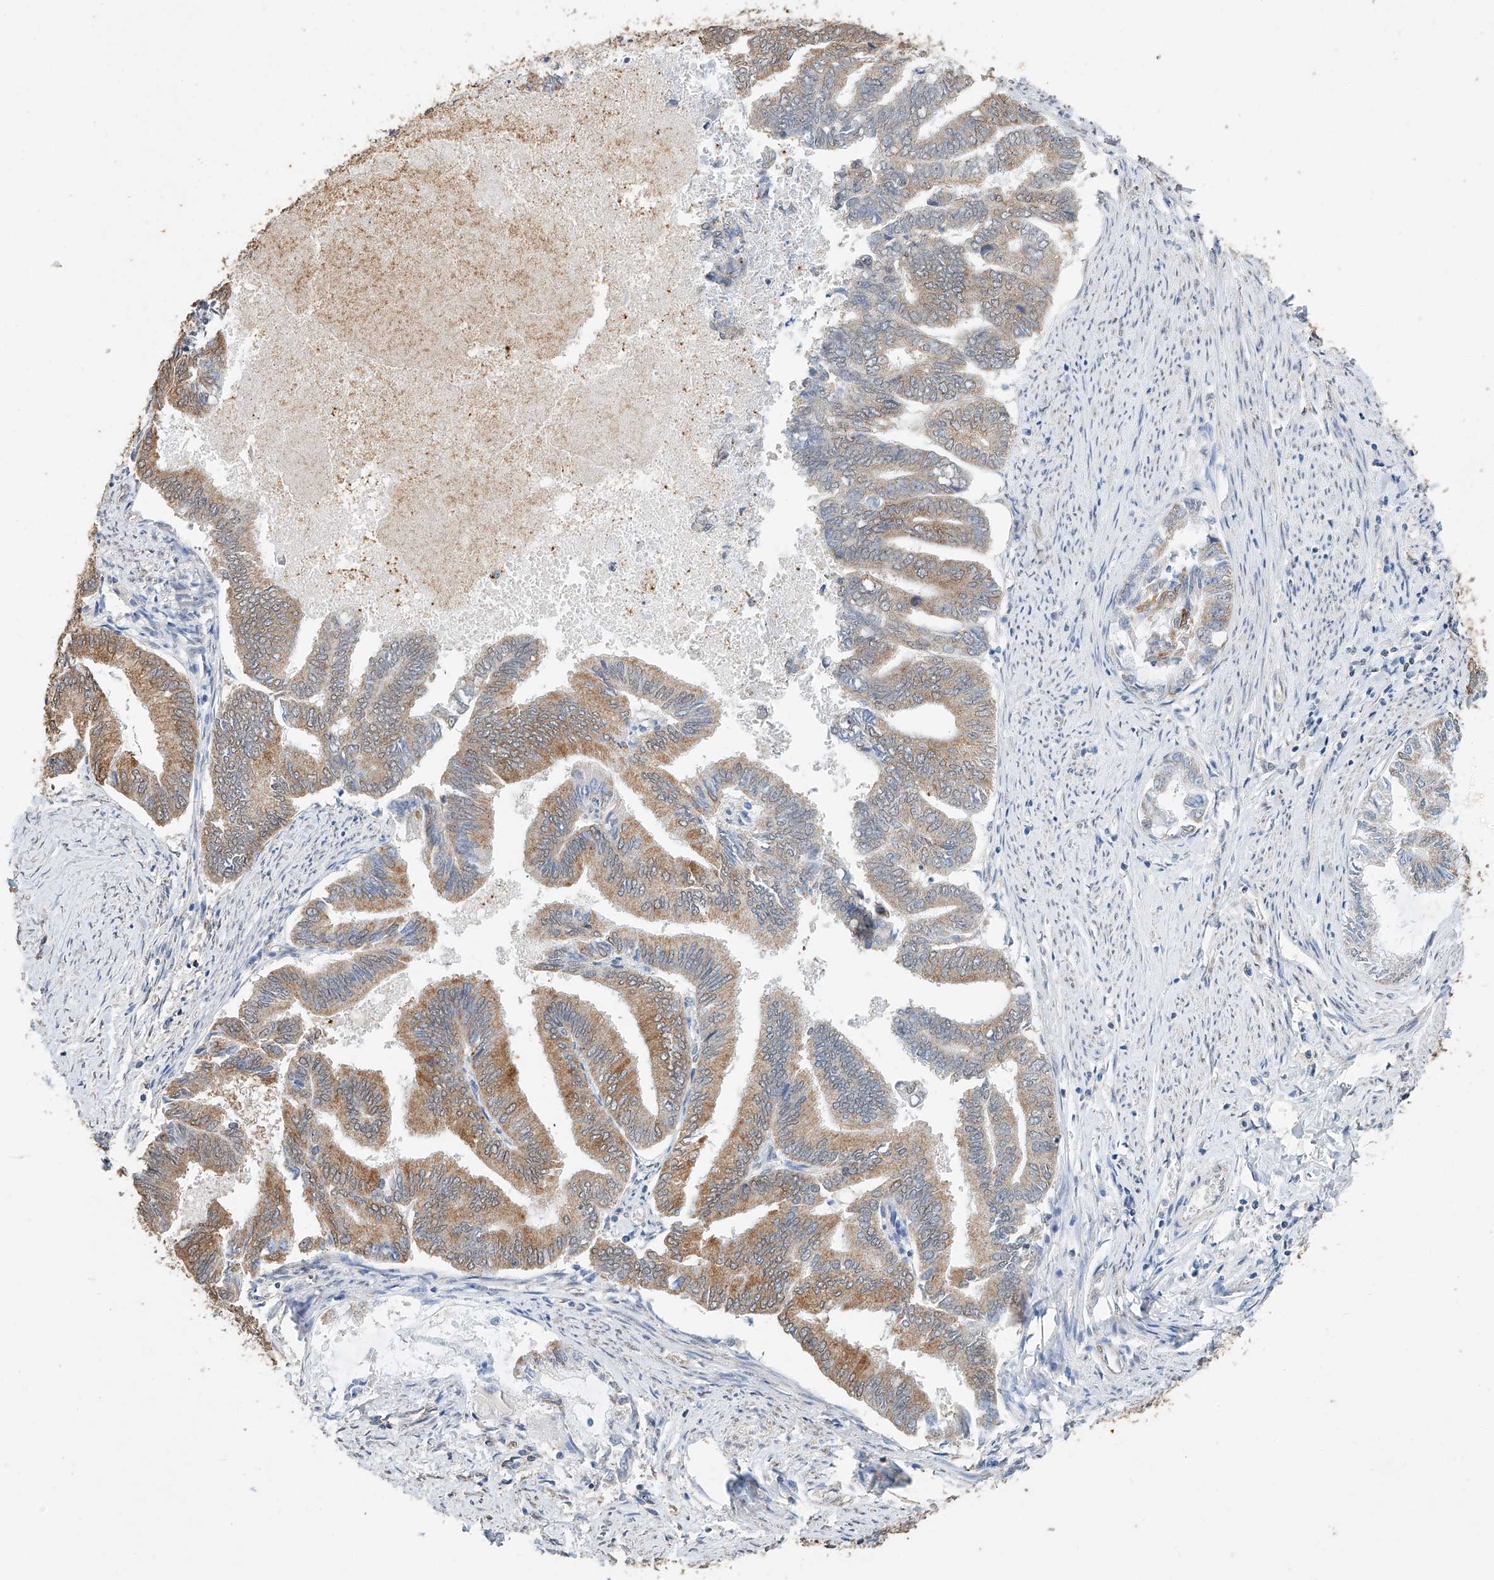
{"staining": {"intensity": "moderate", "quantity": ">75%", "location": "cytoplasmic/membranous"}, "tissue": "endometrial cancer", "cell_type": "Tumor cells", "image_type": "cancer", "snomed": [{"axis": "morphology", "description": "Adenocarcinoma, NOS"}, {"axis": "topography", "description": "Endometrium"}], "caption": "An immunohistochemistry photomicrograph of tumor tissue is shown. Protein staining in brown highlights moderate cytoplasmic/membranous positivity in endometrial cancer (adenocarcinoma) within tumor cells.", "gene": "CERS4", "patient": {"sex": "female", "age": 86}}